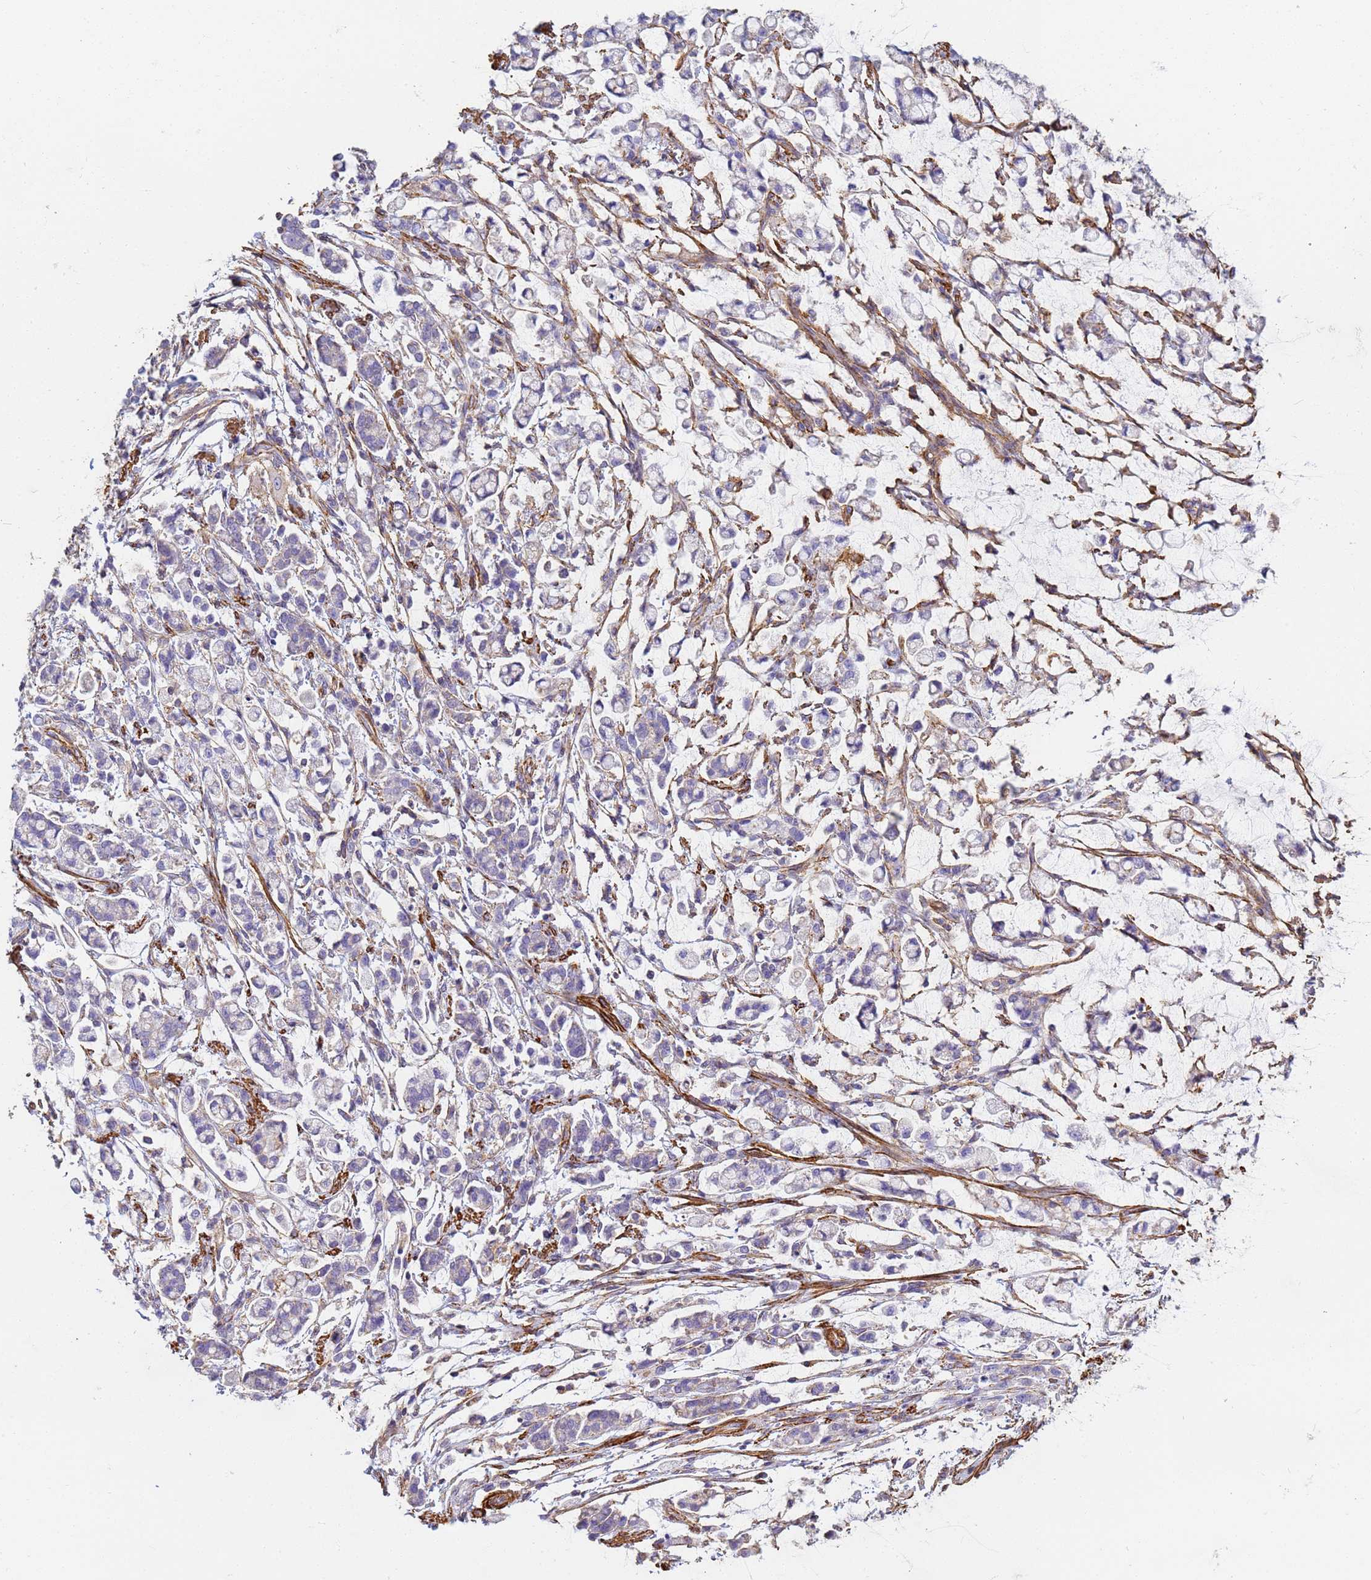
{"staining": {"intensity": "negative", "quantity": "none", "location": "none"}, "tissue": "stomach cancer", "cell_type": "Tumor cells", "image_type": "cancer", "snomed": [{"axis": "morphology", "description": "Adenocarcinoma, NOS"}, {"axis": "topography", "description": "Stomach"}], "caption": "Image shows no significant protein positivity in tumor cells of stomach adenocarcinoma.", "gene": "TPM1", "patient": {"sex": "female", "age": 60}}